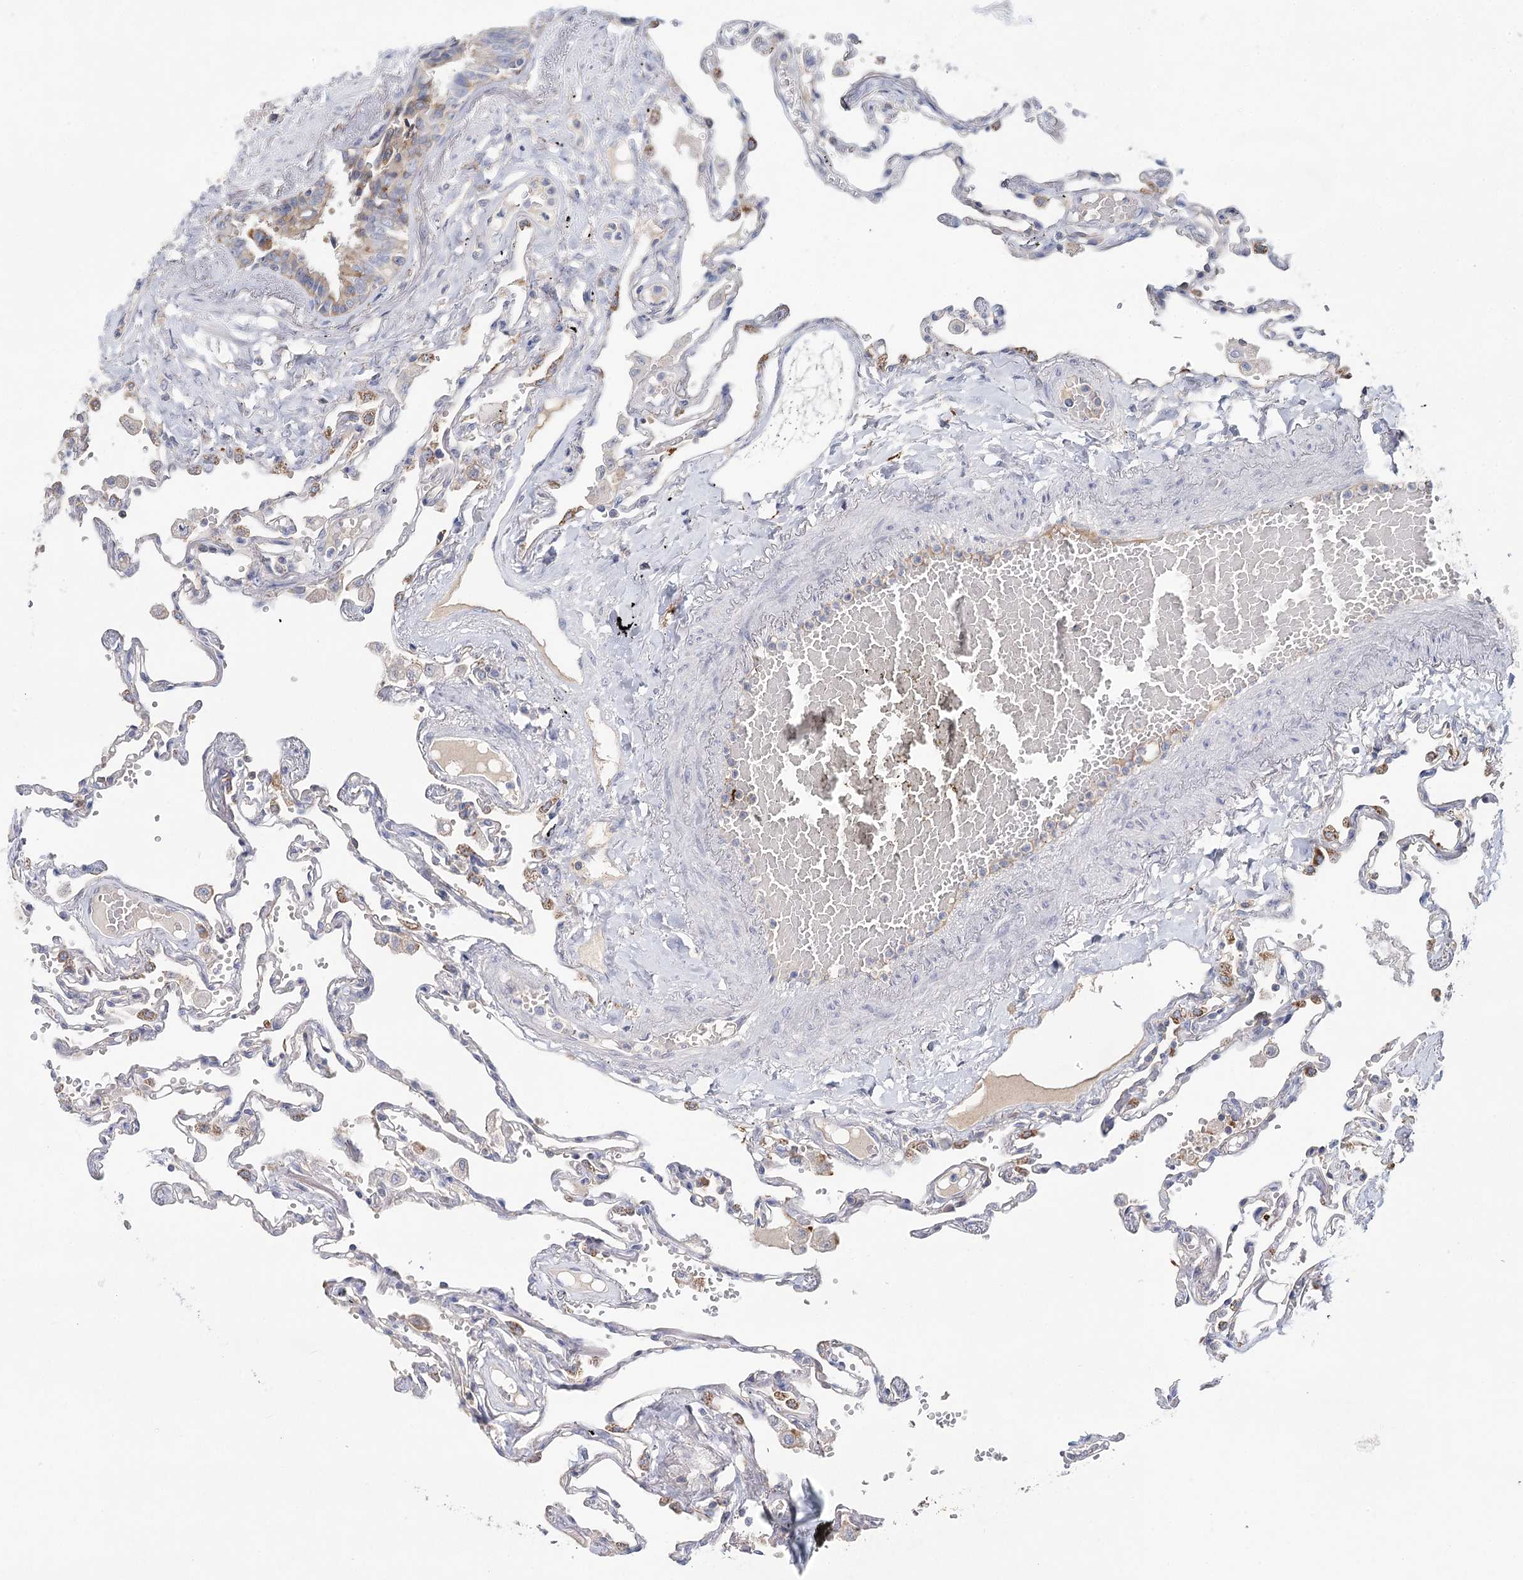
{"staining": {"intensity": "weak", "quantity": "<25%", "location": "cytoplasmic/membranous"}, "tissue": "lung", "cell_type": "Alveolar cells", "image_type": "normal", "snomed": [{"axis": "morphology", "description": "Normal tissue, NOS"}, {"axis": "topography", "description": "Lung"}], "caption": "This is a image of IHC staining of unremarkable lung, which shows no expression in alveolar cells. (Brightfield microscopy of DAB immunohistochemistry (IHC) at high magnification).", "gene": "ARHGAP44", "patient": {"sex": "female", "age": 67}}